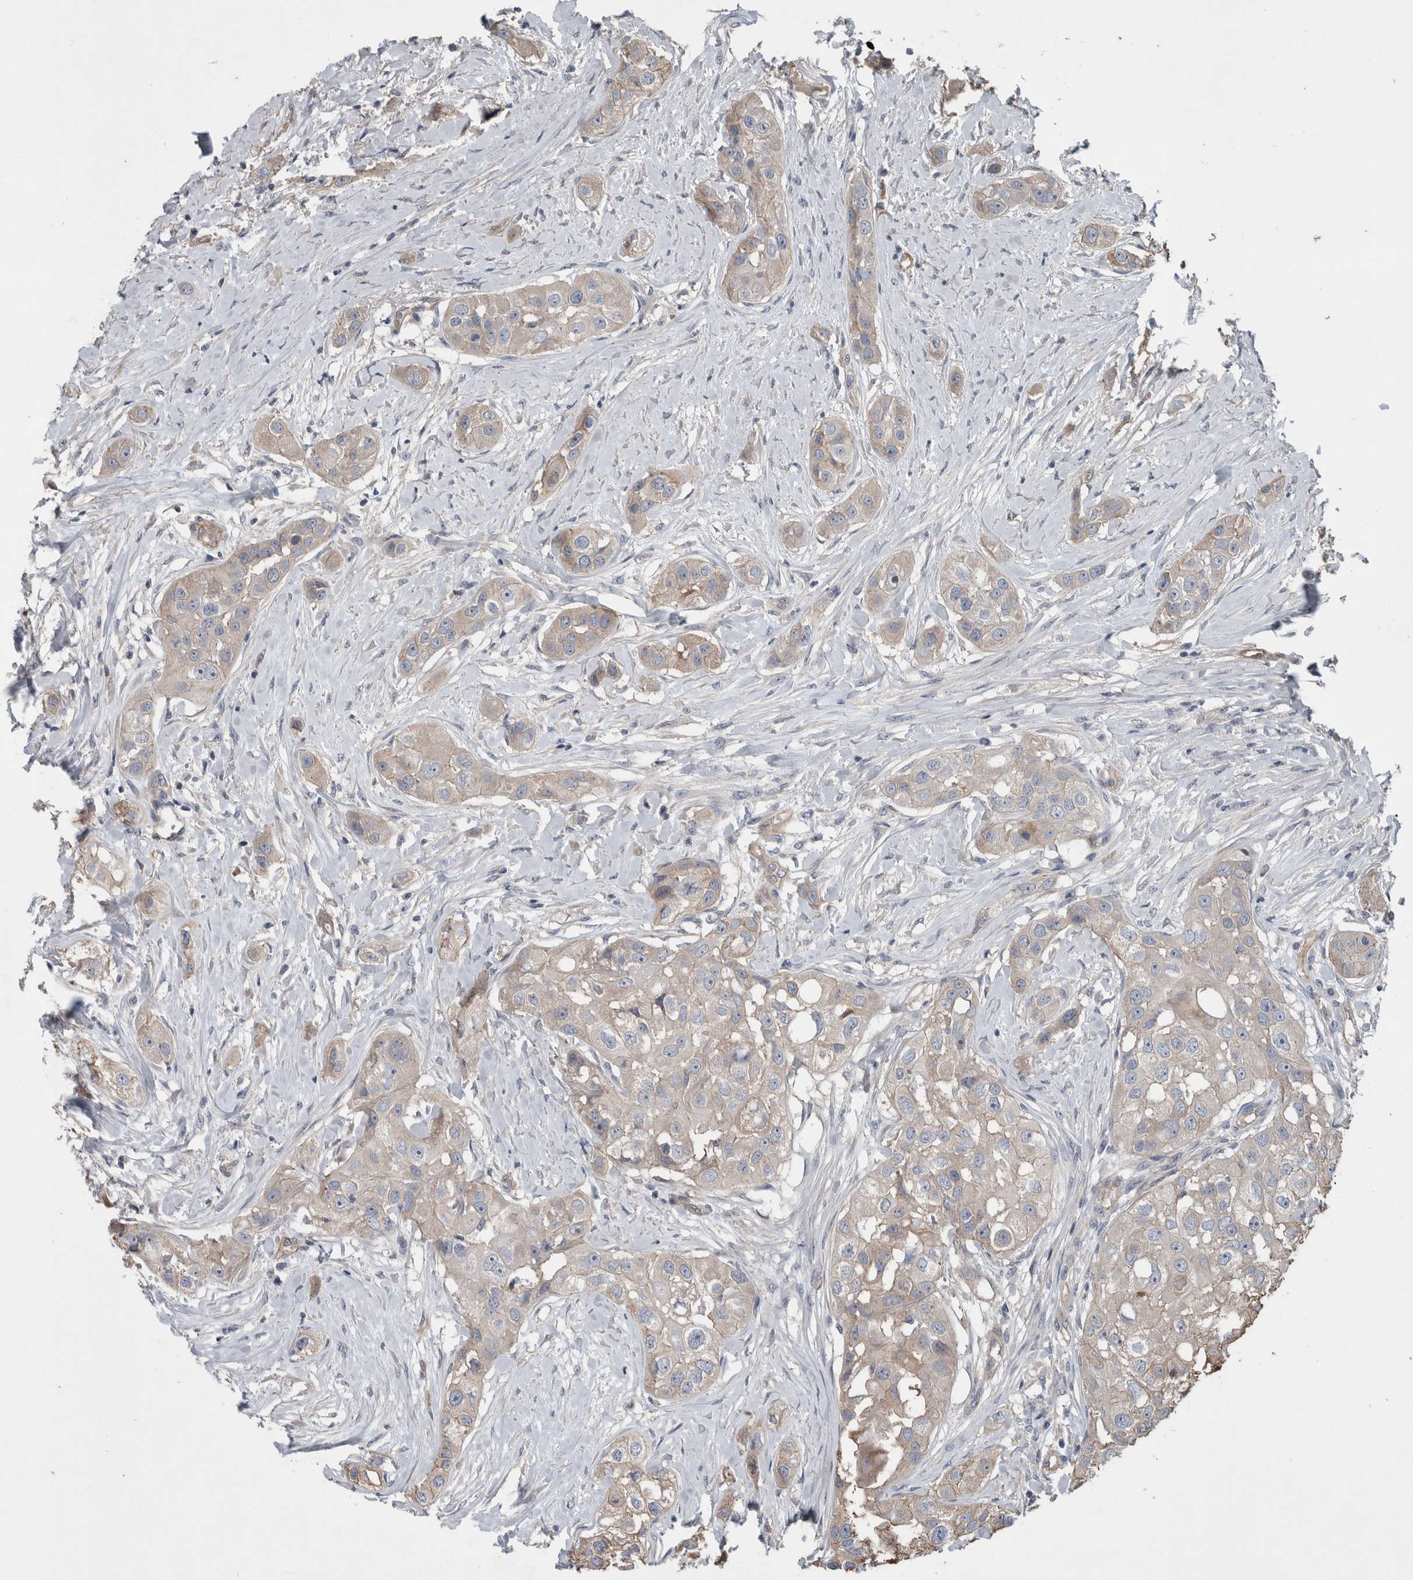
{"staining": {"intensity": "negative", "quantity": "none", "location": "none"}, "tissue": "head and neck cancer", "cell_type": "Tumor cells", "image_type": "cancer", "snomed": [{"axis": "morphology", "description": "Normal tissue, NOS"}, {"axis": "morphology", "description": "Squamous cell carcinoma, NOS"}, {"axis": "topography", "description": "Skeletal muscle"}, {"axis": "topography", "description": "Head-Neck"}], "caption": "This photomicrograph is of head and neck squamous cell carcinoma stained with immunohistochemistry (IHC) to label a protein in brown with the nuclei are counter-stained blue. There is no expression in tumor cells. The staining is performed using DAB (3,3'-diaminobenzidine) brown chromogen with nuclei counter-stained in using hematoxylin.", "gene": "BCAM", "patient": {"sex": "male", "age": 51}}